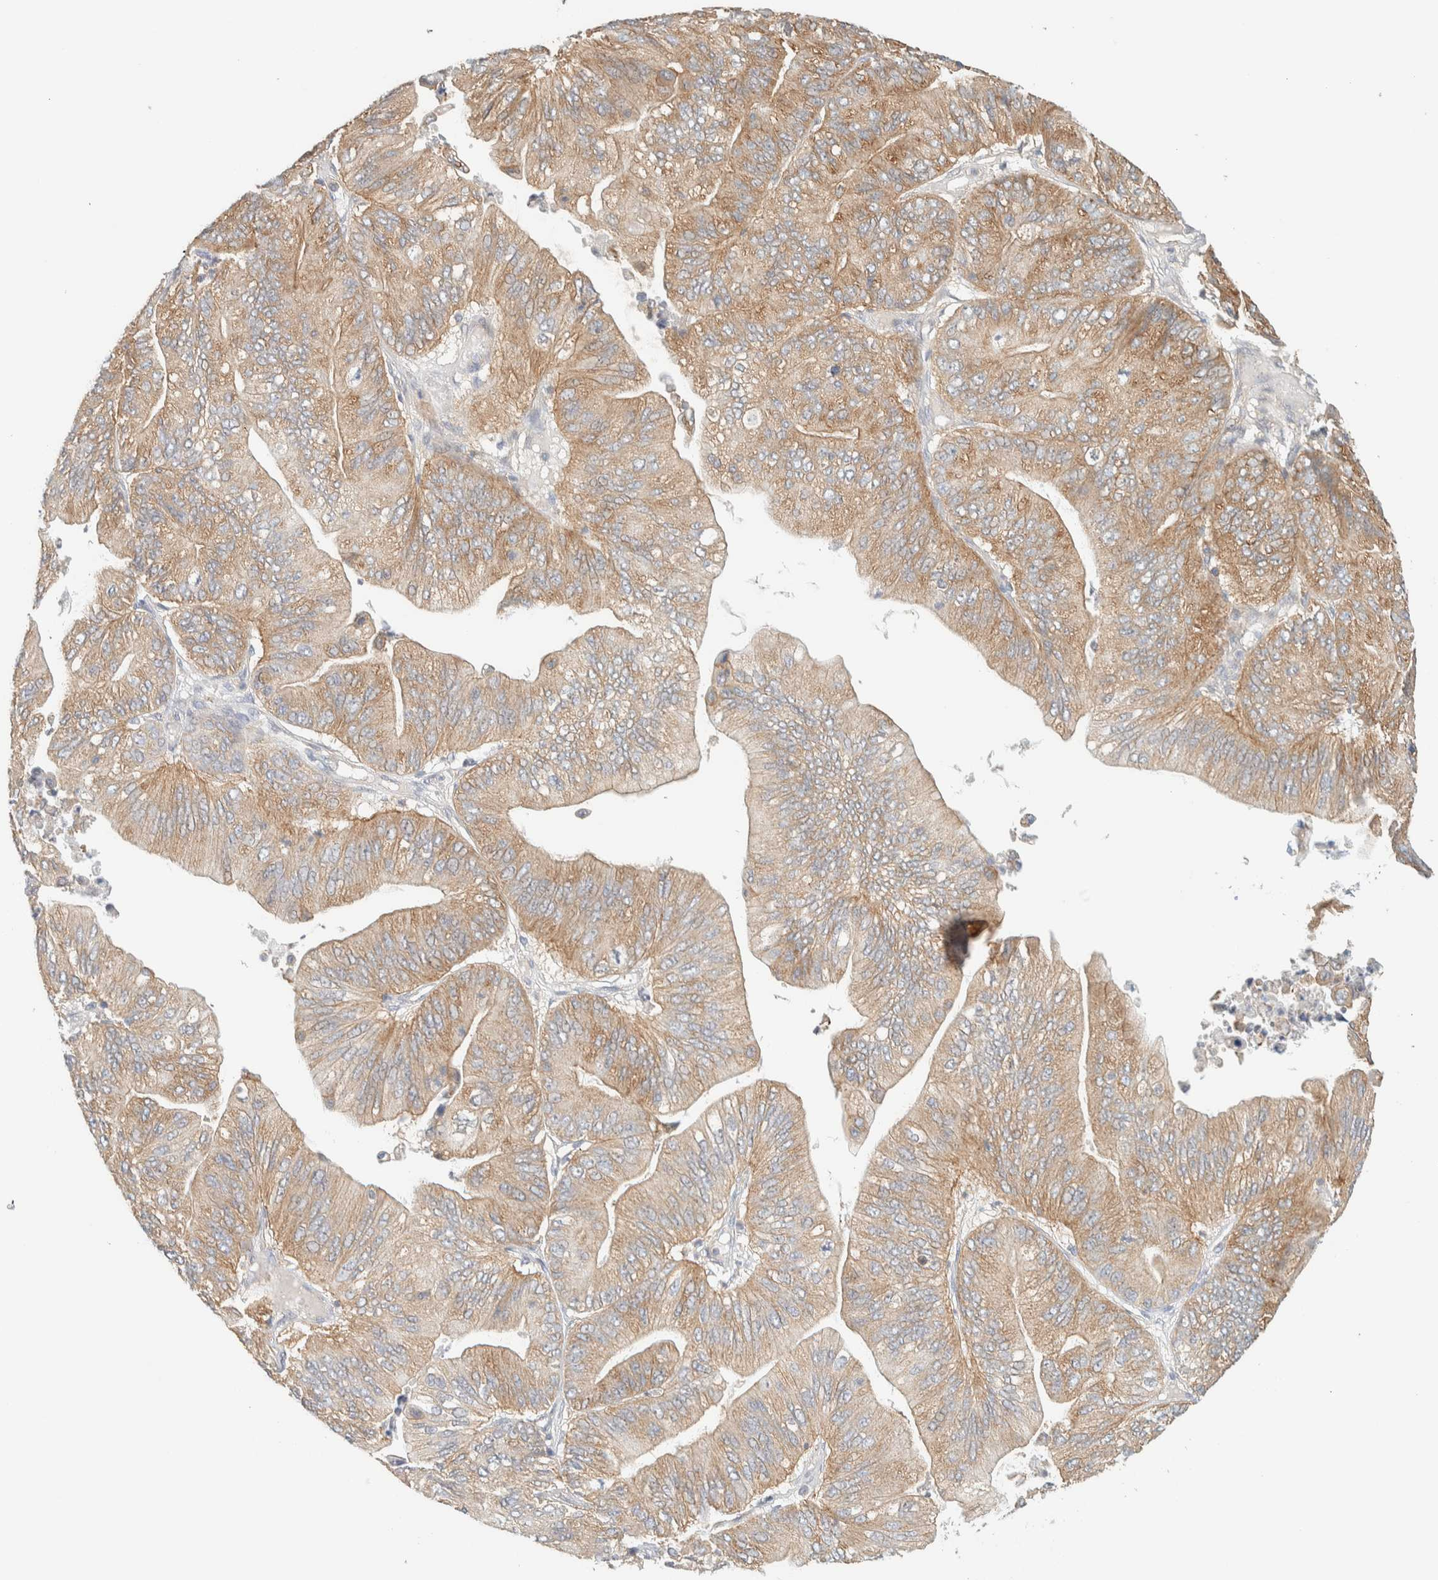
{"staining": {"intensity": "moderate", "quantity": ">75%", "location": "cytoplasmic/membranous"}, "tissue": "ovarian cancer", "cell_type": "Tumor cells", "image_type": "cancer", "snomed": [{"axis": "morphology", "description": "Cystadenocarcinoma, mucinous, NOS"}, {"axis": "topography", "description": "Ovary"}], "caption": "Immunohistochemical staining of human ovarian cancer (mucinous cystadenocarcinoma) reveals medium levels of moderate cytoplasmic/membranous staining in about >75% of tumor cells. (brown staining indicates protein expression, while blue staining denotes nuclei).", "gene": "TBC1D8B", "patient": {"sex": "female", "age": 61}}